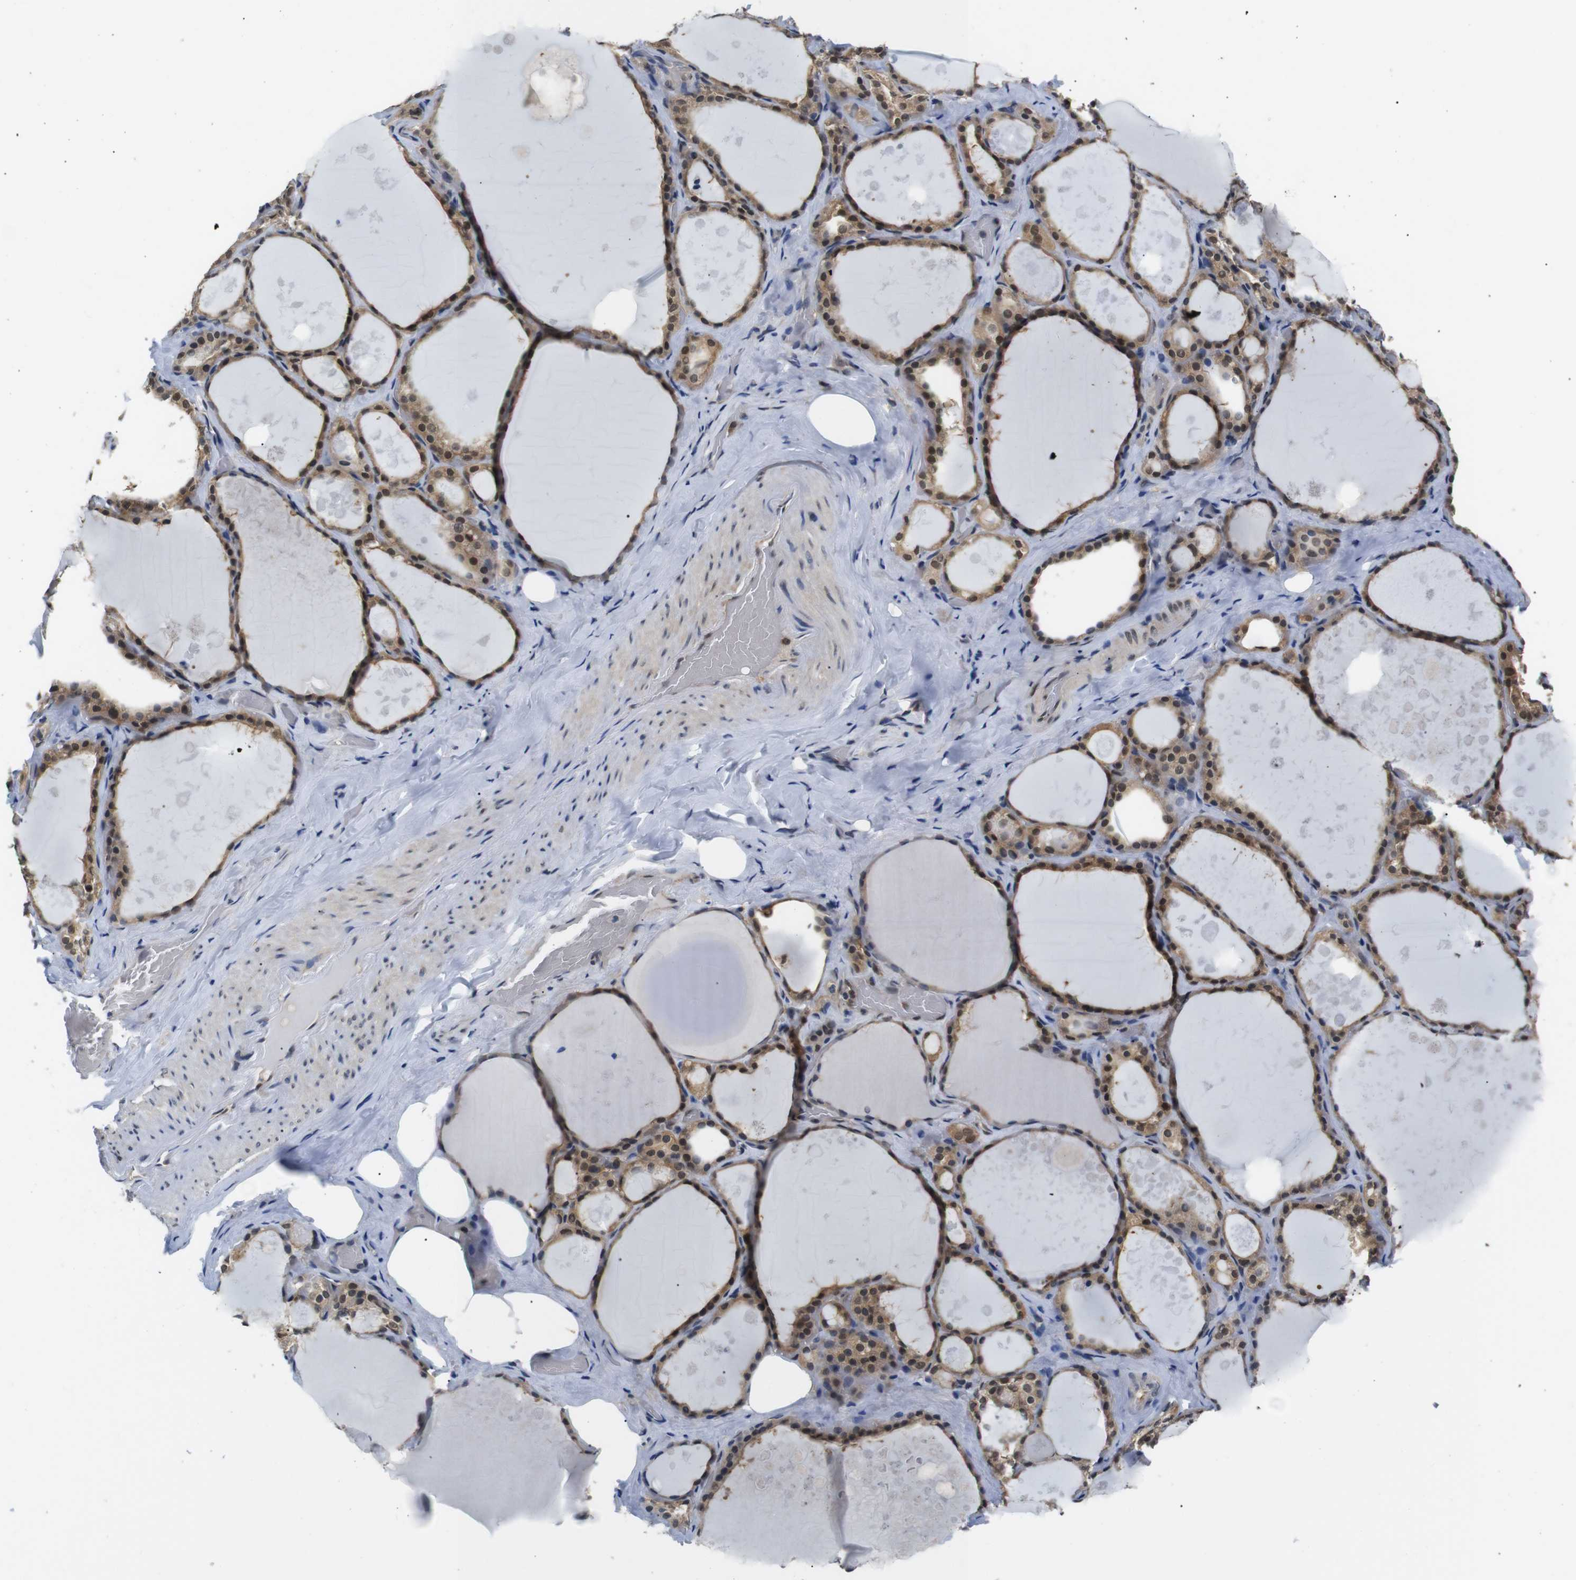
{"staining": {"intensity": "moderate", "quantity": ">75%", "location": "cytoplasmic/membranous,nuclear"}, "tissue": "thyroid gland", "cell_type": "Glandular cells", "image_type": "normal", "snomed": [{"axis": "morphology", "description": "Normal tissue, NOS"}, {"axis": "topography", "description": "Thyroid gland"}], "caption": "DAB immunohistochemical staining of normal thyroid gland demonstrates moderate cytoplasmic/membranous,nuclear protein staining in about >75% of glandular cells. (Brightfield microscopy of DAB IHC at high magnification).", "gene": "UBXN1", "patient": {"sex": "male", "age": 61}}